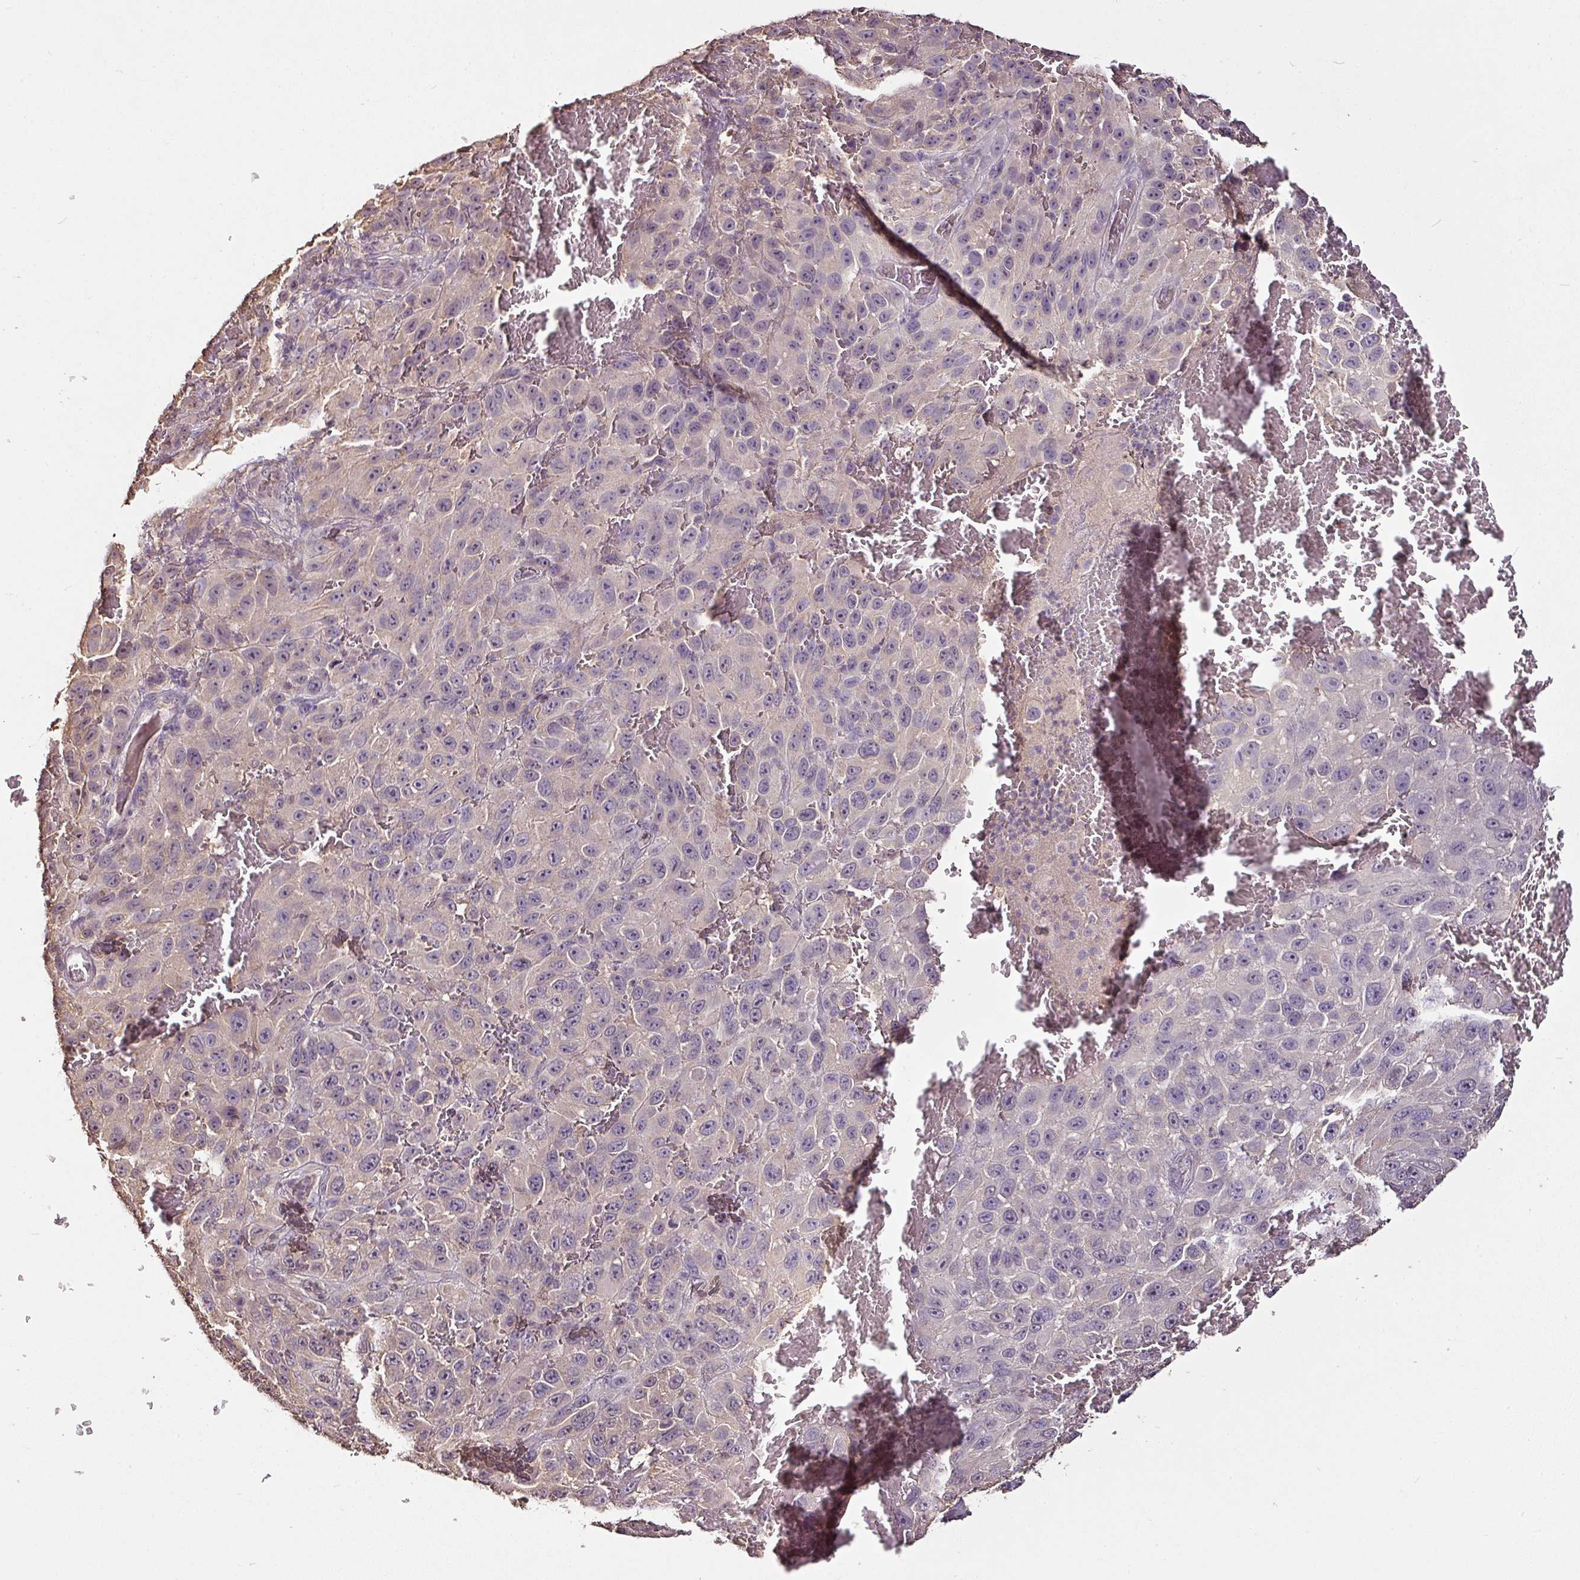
{"staining": {"intensity": "weak", "quantity": "<25%", "location": "cytoplasmic/membranous"}, "tissue": "melanoma", "cell_type": "Tumor cells", "image_type": "cancer", "snomed": [{"axis": "morphology", "description": "Normal tissue, NOS"}, {"axis": "morphology", "description": "Malignant melanoma, NOS"}, {"axis": "topography", "description": "Skin"}], "caption": "Malignant melanoma was stained to show a protein in brown. There is no significant expression in tumor cells. Brightfield microscopy of immunohistochemistry stained with DAB (brown) and hematoxylin (blue), captured at high magnification.", "gene": "RPL38", "patient": {"sex": "female", "age": 96}}